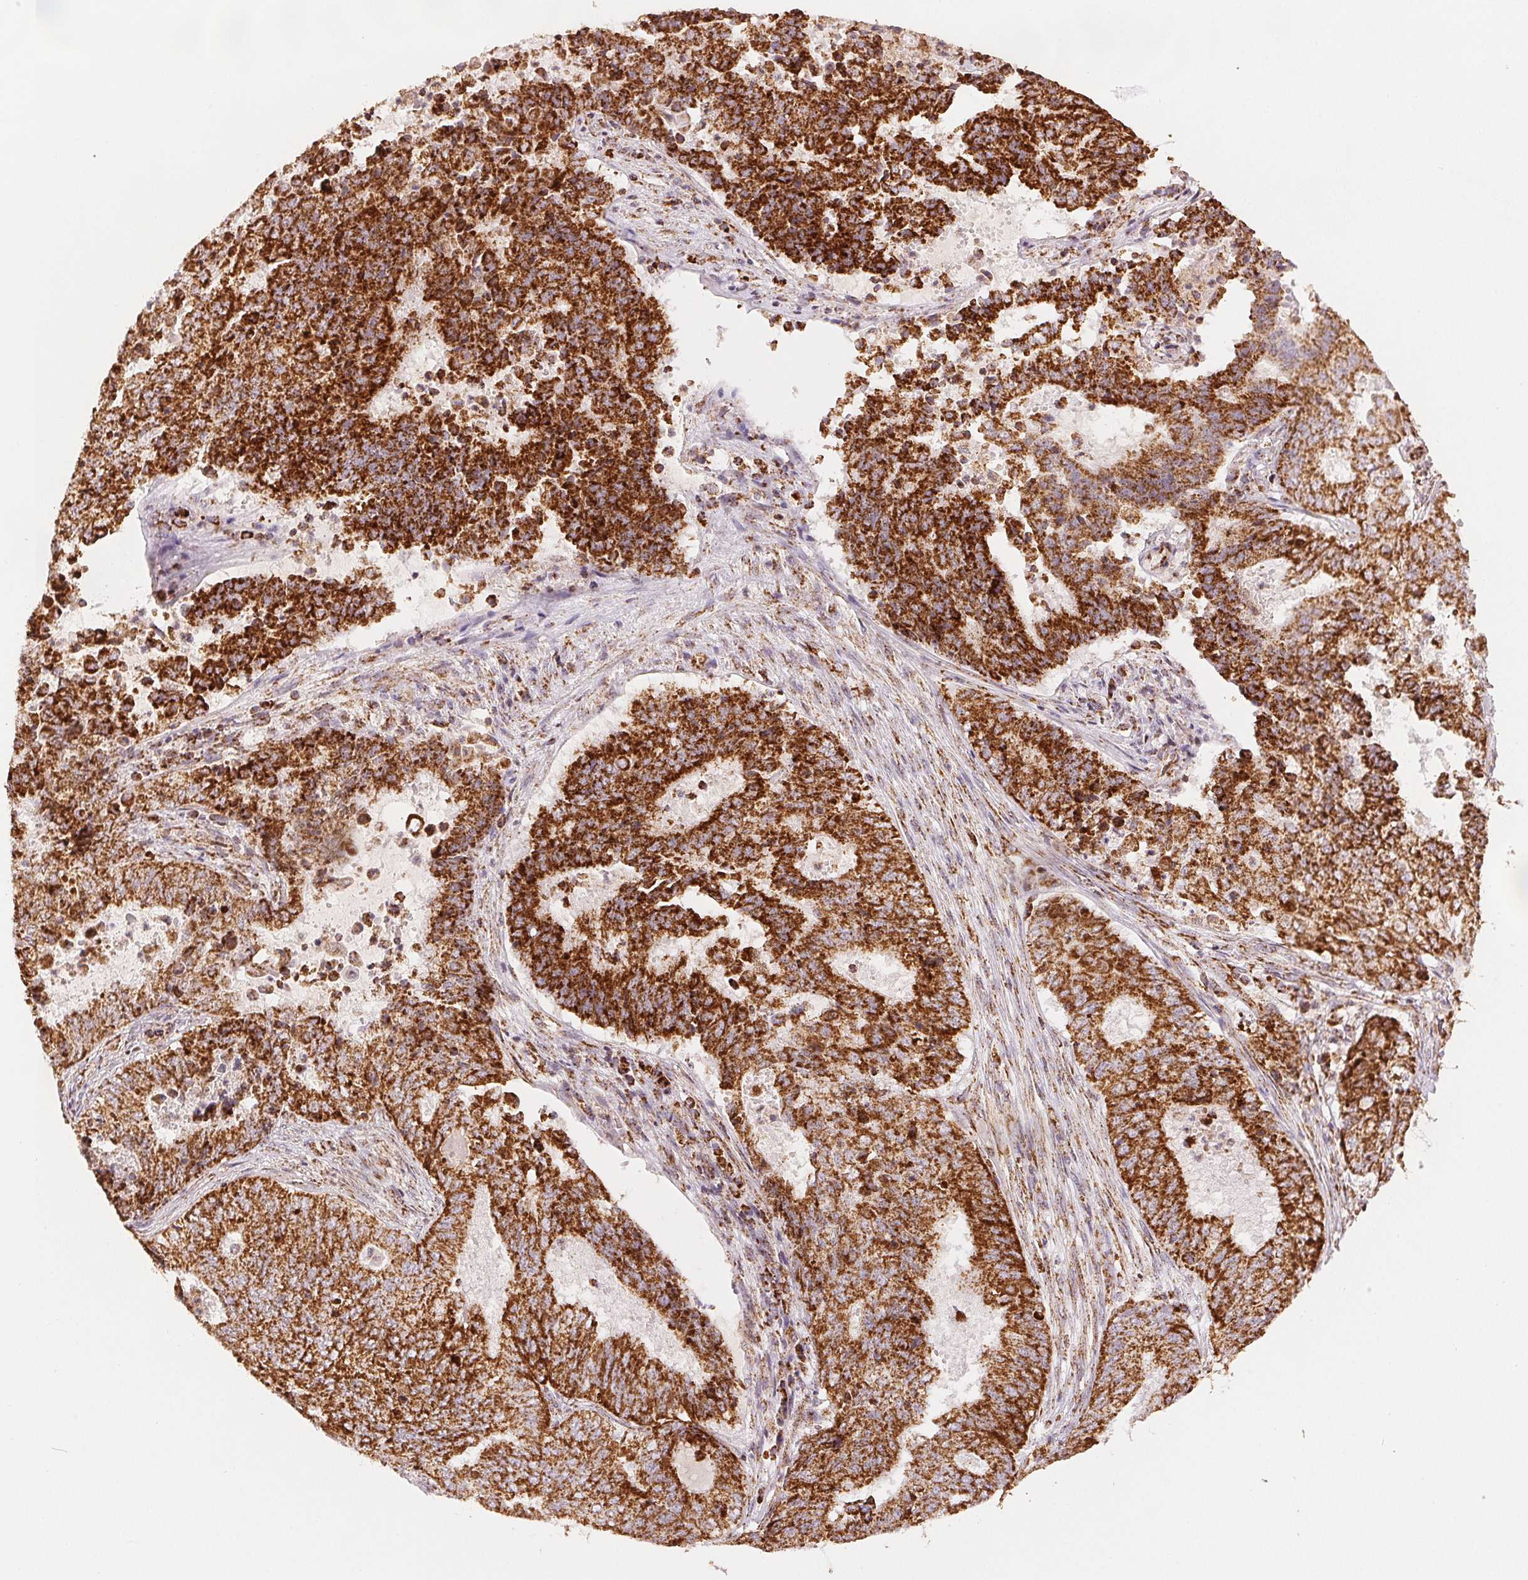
{"staining": {"intensity": "strong", "quantity": ">75%", "location": "cytoplasmic/membranous"}, "tissue": "endometrial cancer", "cell_type": "Tumor cells", "image_type": "cancer", "snomed": [{"axis": "morphology", "description": "Adenocarcinoma, NOS"}, {"axis": "topography", "description": "Endometrium"}], "caption": "A high amount of strong cytoplasmic/membranous positivity is appreciated in approximately >75% of tumor cells in endometrial adenocarcinoma tissue.", "gene": "SDHB", "patient": {"sex": "female", "age": 62}}